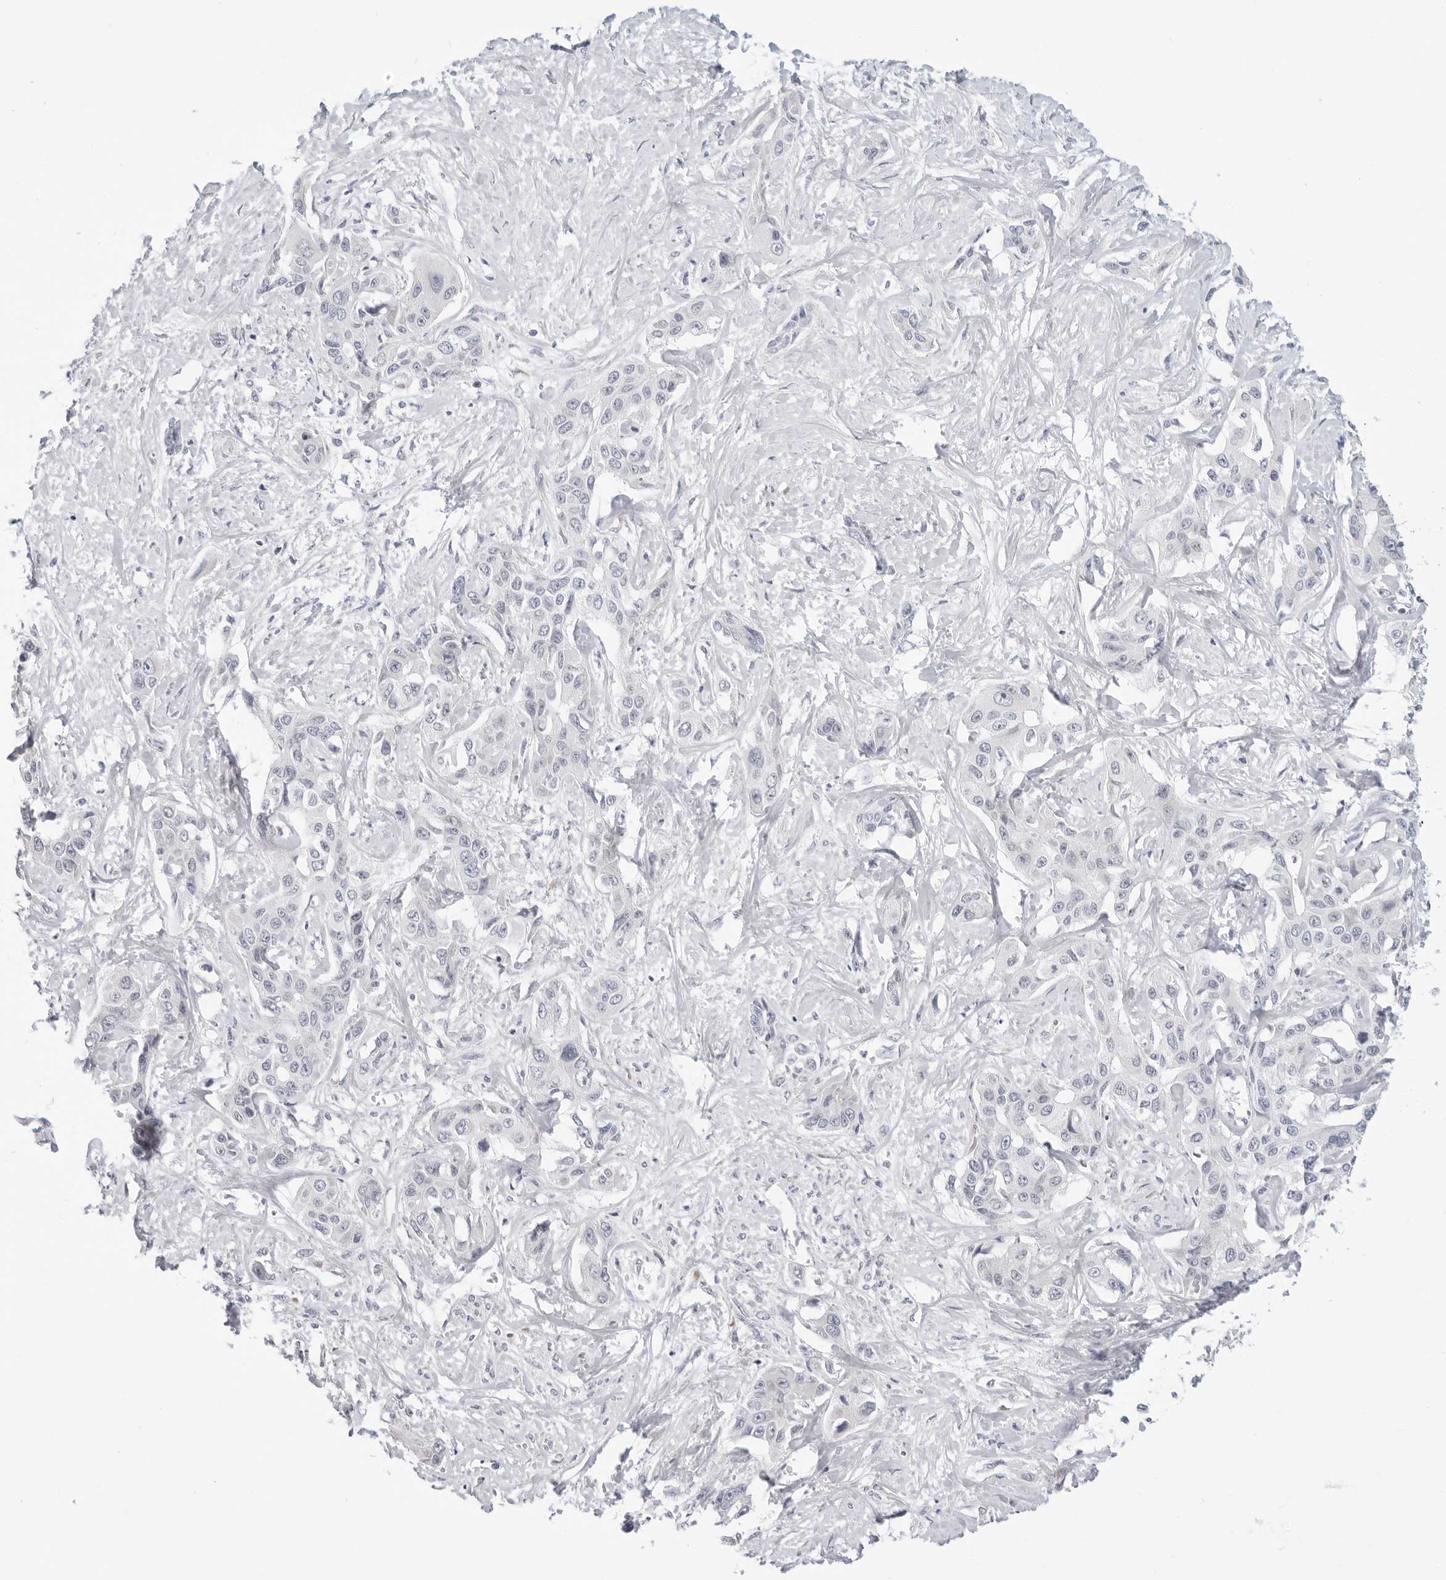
{"staining": {"intensity": "negative", "quantity": "none", "location": "none"}, "tissue": "liver cancer", "cell_type": "Tumor cells", "image_type": "cancer", "snomed": [{"axis": "morphology", "description": "Cholangiocarcinoma"}, {"axis": "topography", "description": "Liver"}], "caption": "Liver cholangiocarcinoma was stained to show a protein in brown. There is no significant staining in tumor cells. Nuclei are stained in blue.", "gene": "EDN2", "patient": {"sex": "male", "age": 59}}